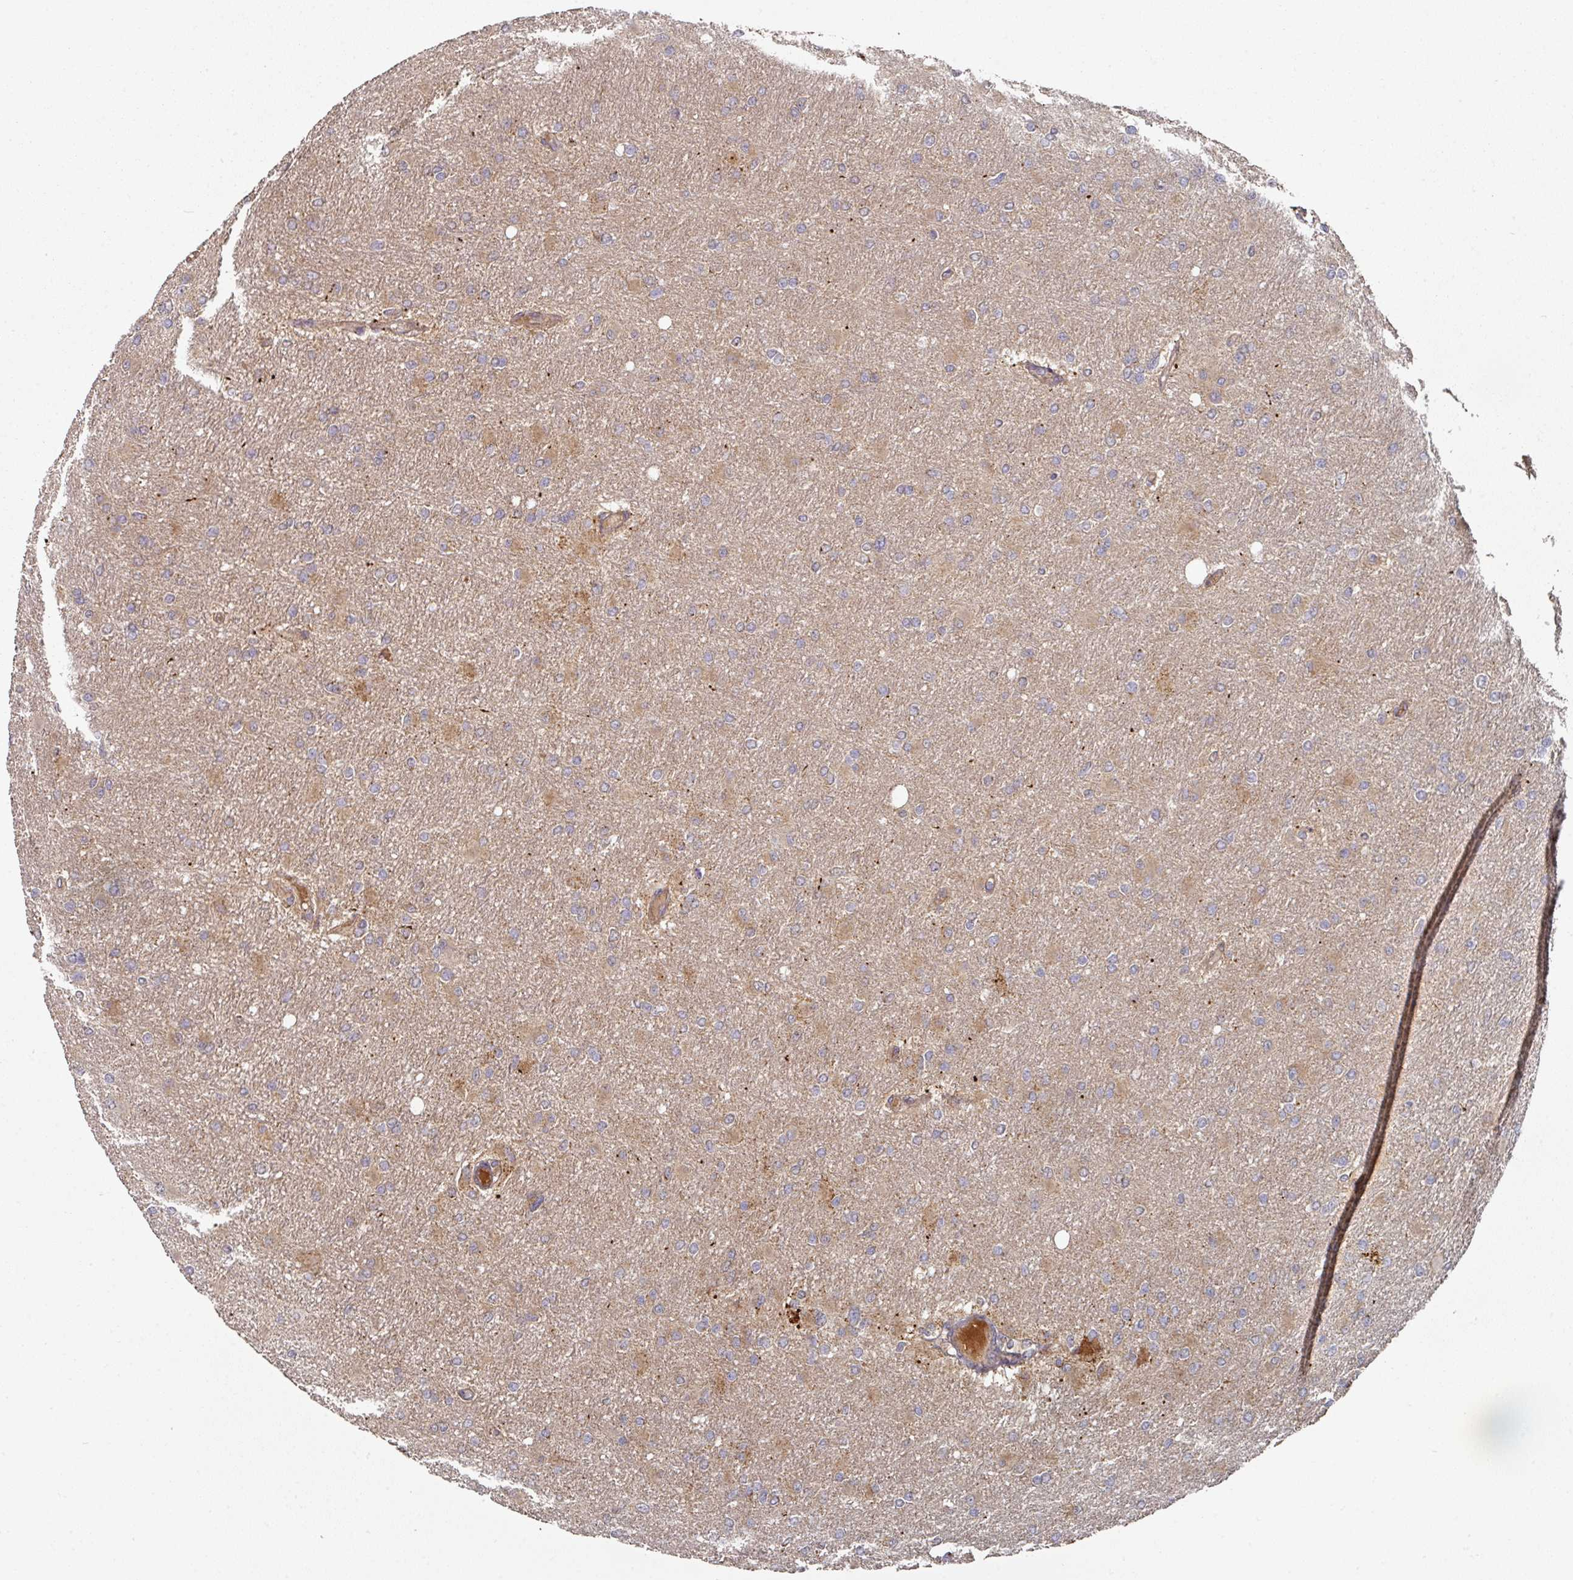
{"staining": {"intensity": "weak", "quantity": "<25%", "location": "cytoplasmic/membranous"}, "tissue": "glioma", "cell_type": "Tumor cells", "image_type": "cancer", "snomed": [{"axis": "morphology", "description": "Glioma, malignant, High grade"}, {"axis": "topography", "description": "Cerebral cortex"}], "caption": "Immunohistochemistry of human glioma shows no expression in tumor cells.", "gene": "DNAJC7", "patient": {"sex": "female", "age": 36}}